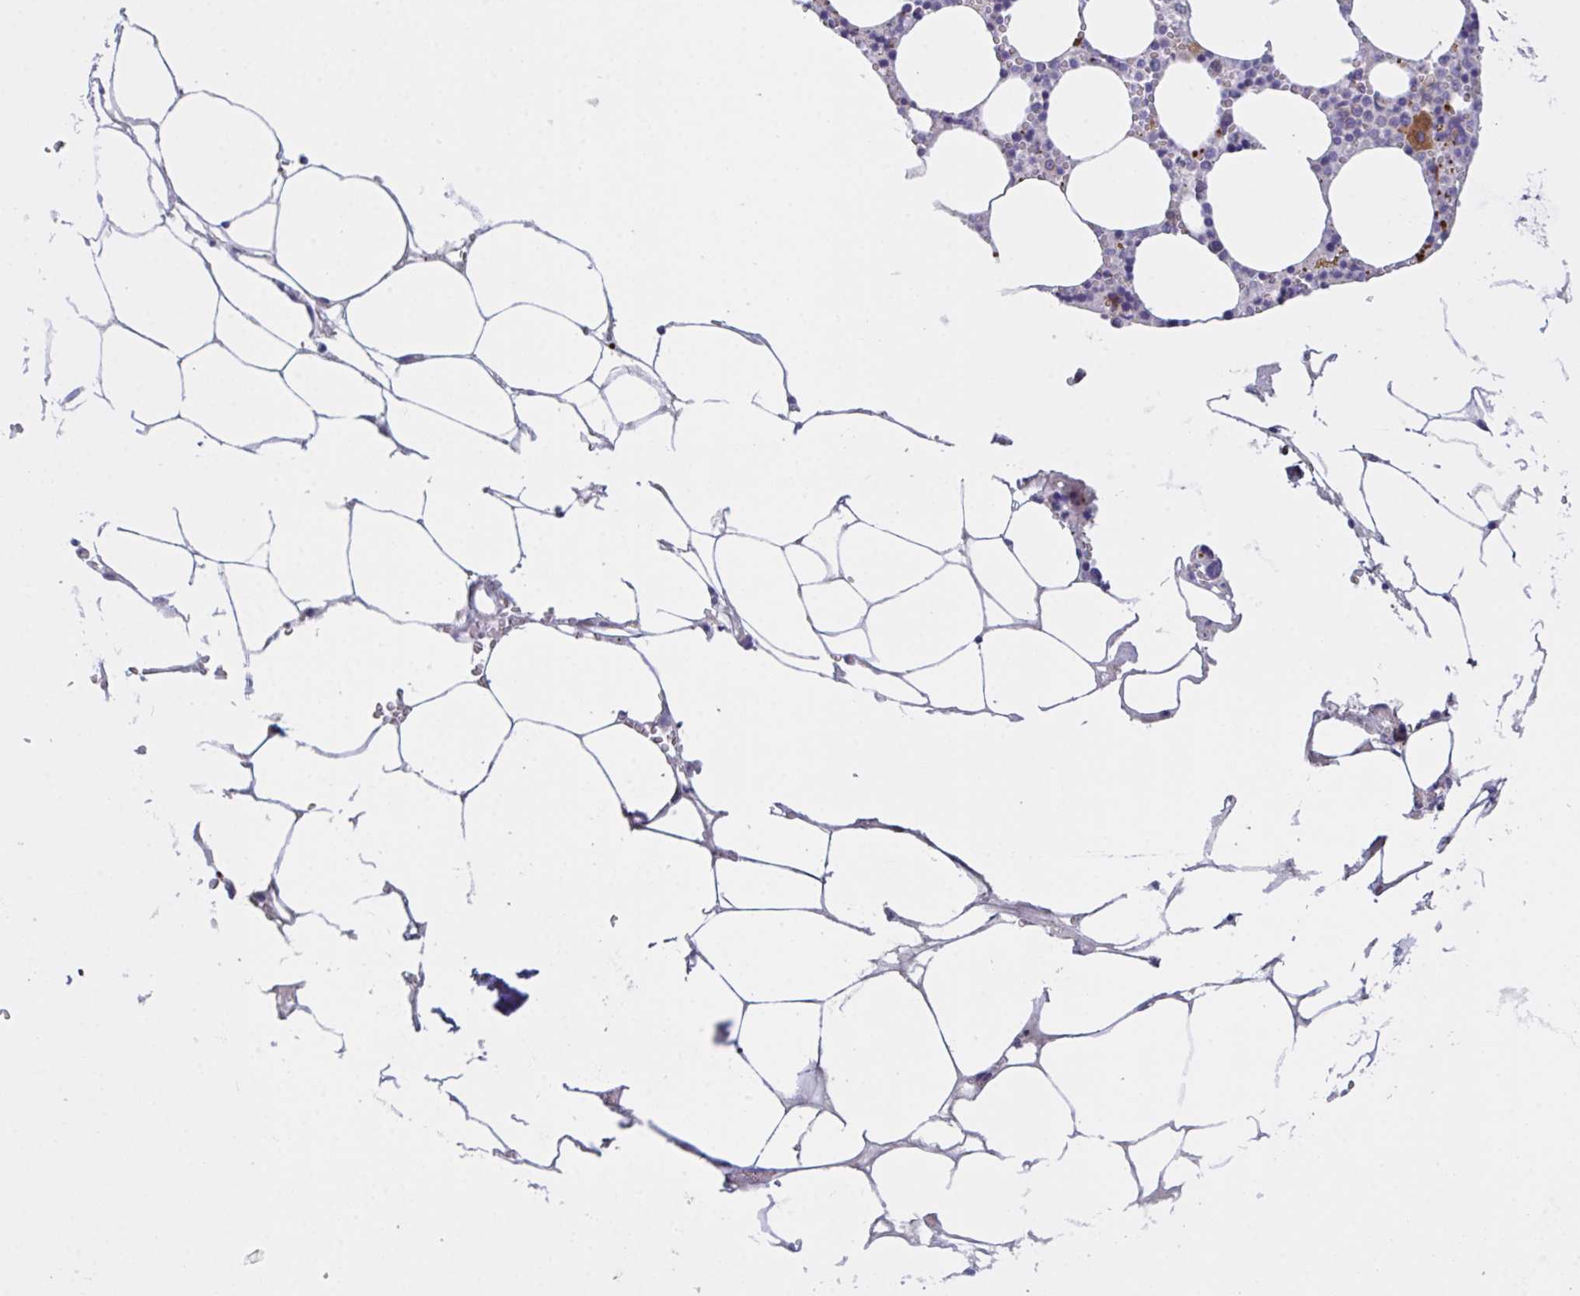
{"staining": {"intensity": "moderate", "quantity": "<25%", "location": "cytoplasmic/membranous"}, "tissue": "bone marrow", "cell_type": "Hematopoietic cells", "image_type": "normal", "snomed": [{"axis": "morphology", "description": "Normal tissue, NOS"}, {"axis": "topography", "description": "Bone marrow"}], "caption": "A brown stain labels moderate cytoplasmic/membranous staining of a protein in hematopoietic cells of normal human bone marrow.", "gene": "MRPS2", "patient": {"sex": "male", "age": 54}}